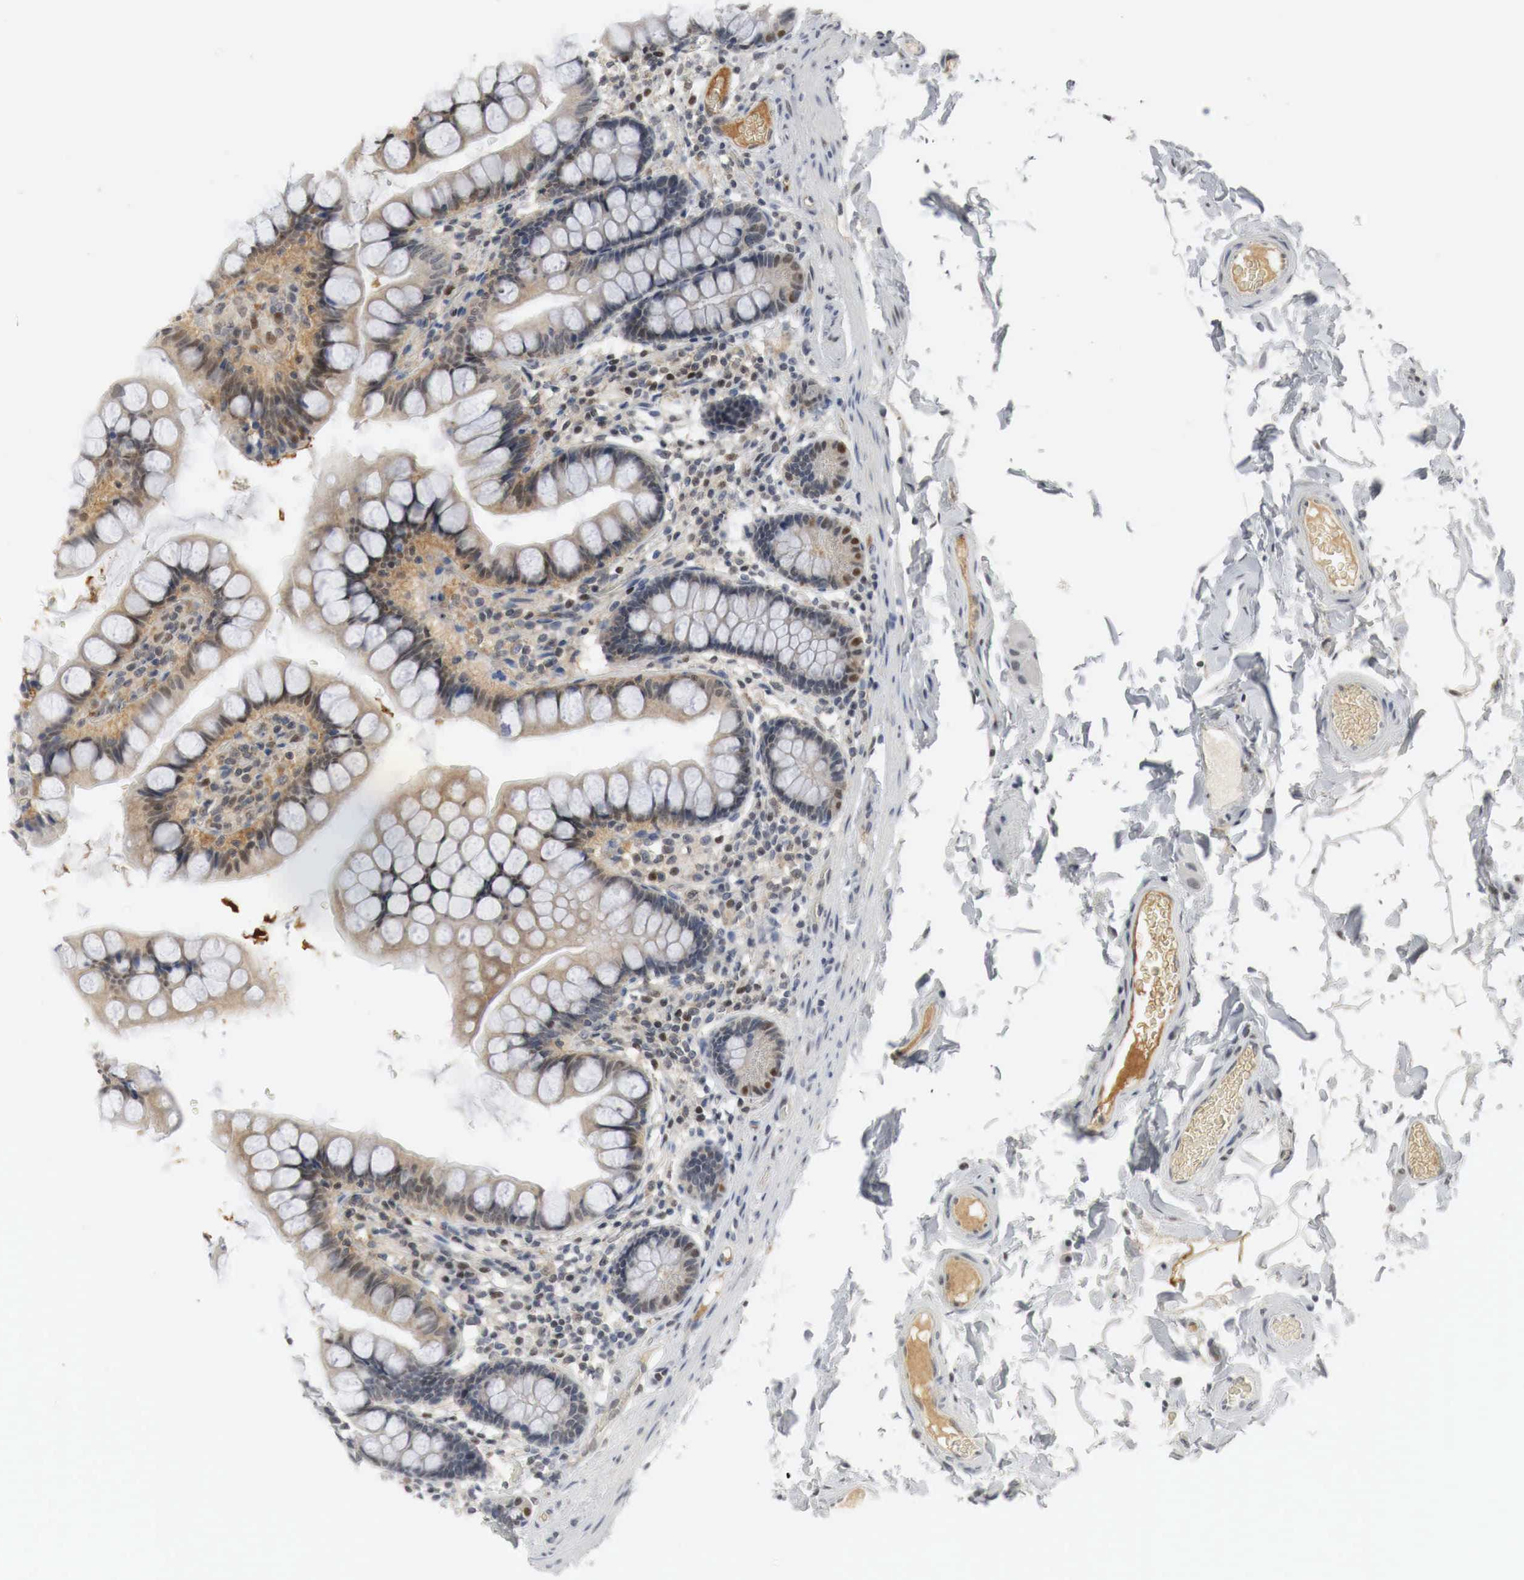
{"staining": {"intensity": "negative", "quantity": "none", "location": "none"}, "tissue": "colon", "cell_type": "Endothelial cells", "image_type": "normal", "snomed": [{"axis": "morphology", "description": "Normal tissue, NOS"}, {"axis": "topography", "description": "Colon"}], "caption": "Human colon stained for a protein using IHC displays no positivity in endothelial cells.", "gene": "MYC", "patient": {"sex": "male", "age": 54}}